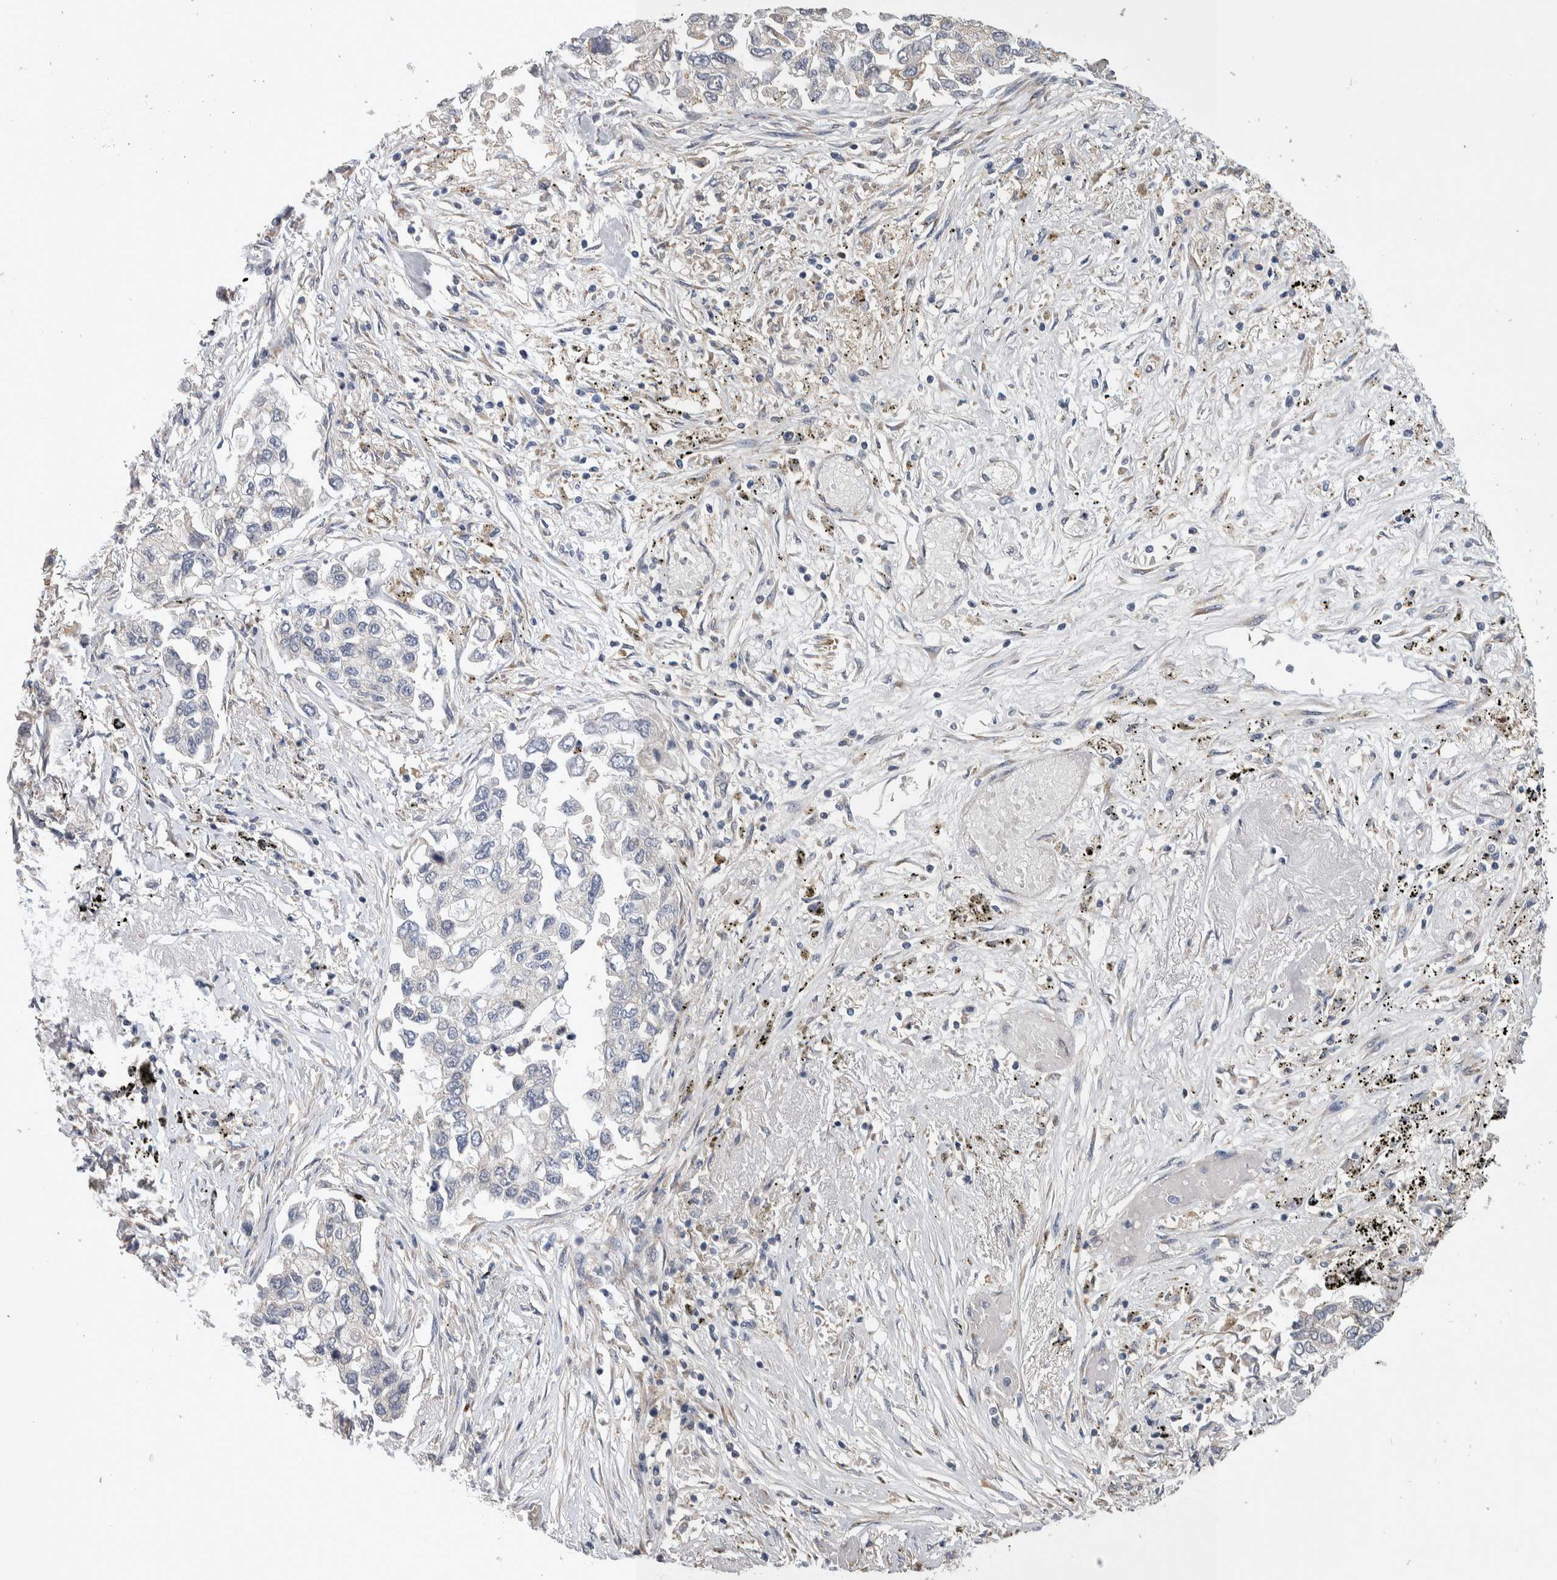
{"staining": {"intensity": "negative", "quantity": "none", "location": "none"}, "tissue": "lung cancer", "cell_type": "Tumor cells", "image_type": "cancer", "snomed": [{"axis": "morphology", "description": "Inflammation, NOS"}, {"axis": "morphology", "description": "Adenocarcinoma, NOS"}, {"axis": "topography", "description": "Lung"}], "caption": "Tumor cells show no significant expression in lung adenocarcinoma.", "gene": "IBTK", "patient": {"sex": "male", "age": 63}}